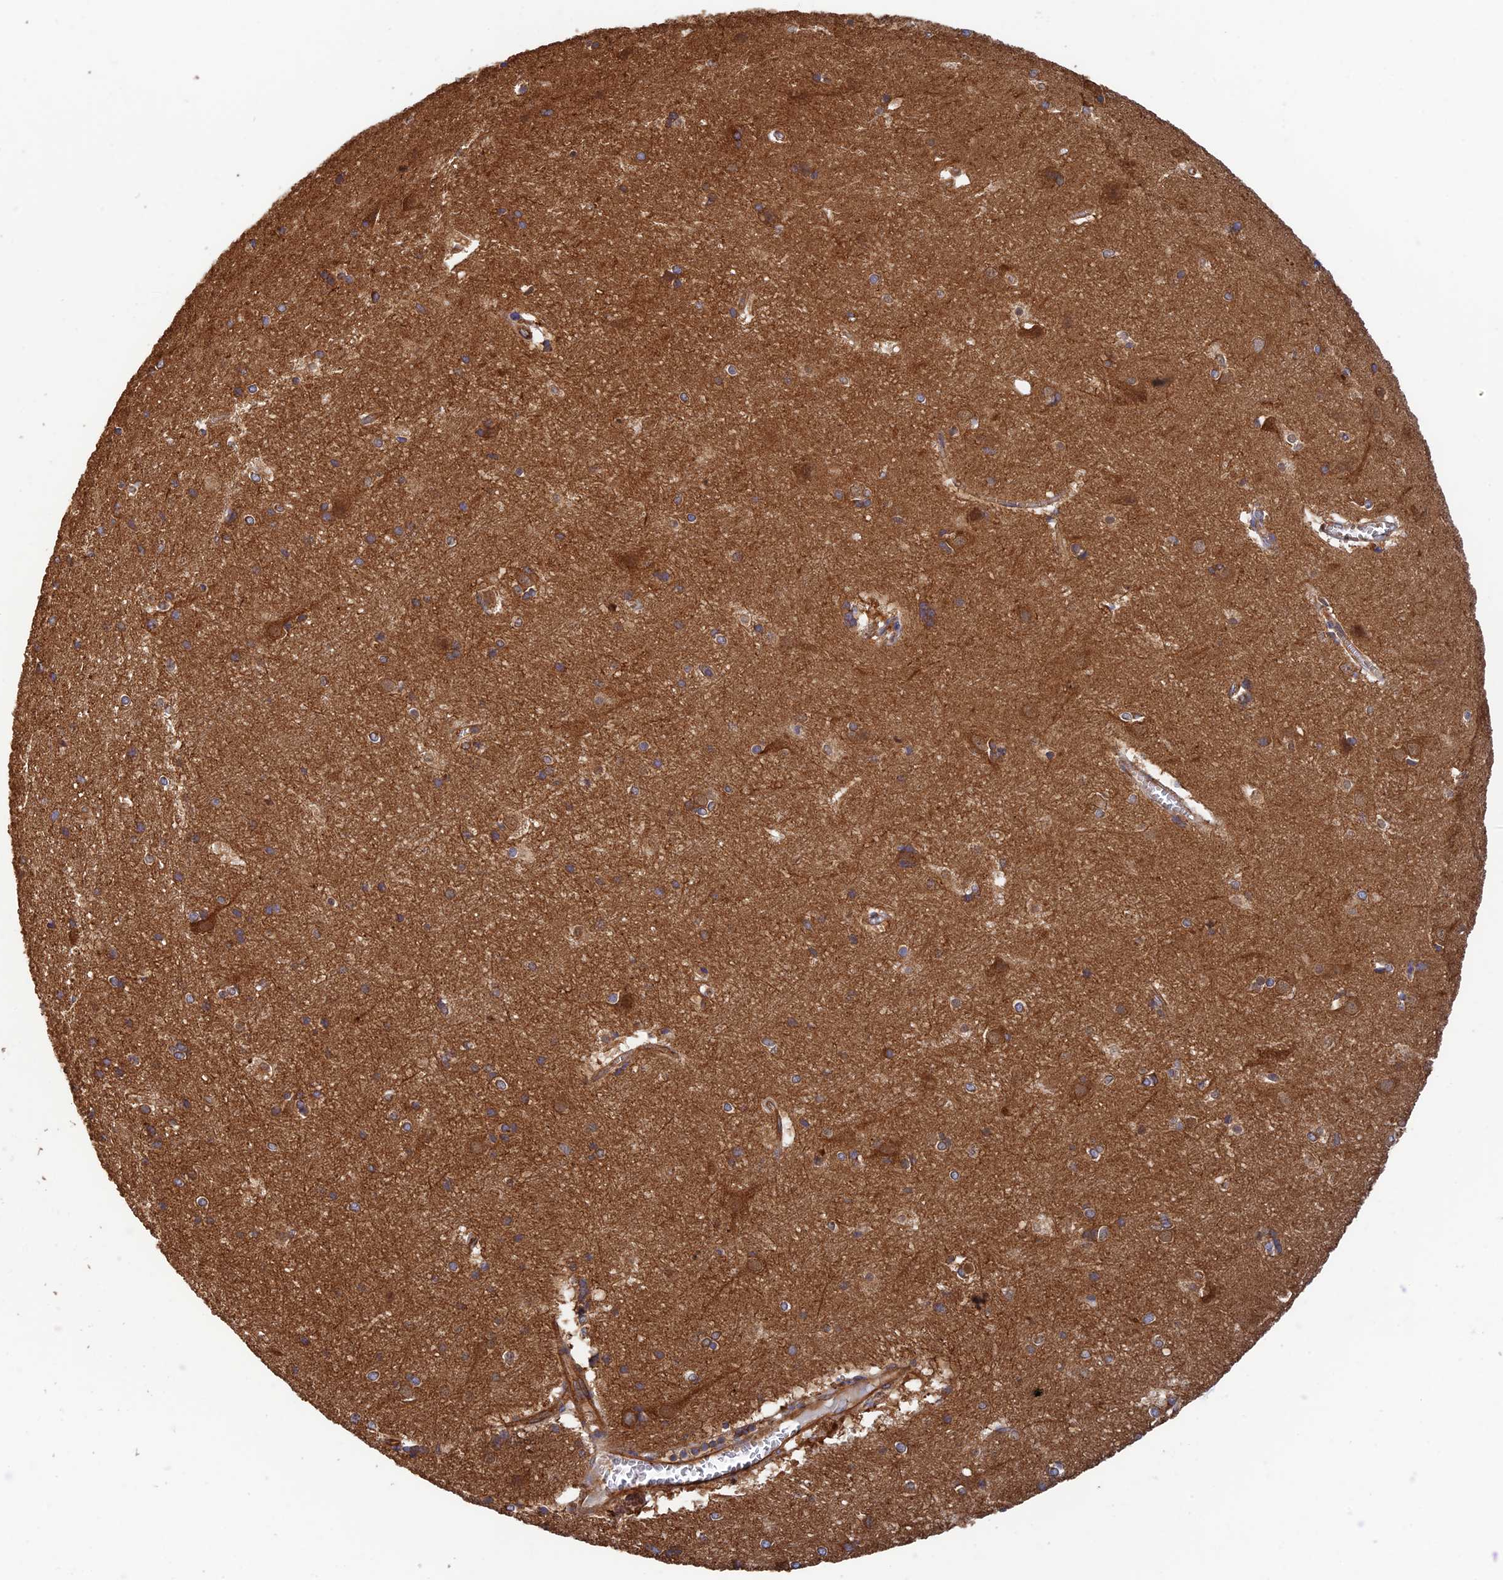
{"staining": {"intensity": "moderate", "quantity": ">75%", "location": "cytoplasmic/membranous"}, "tissue": "cerebral cortex", "cell_type": "Endothelial cells", "image_type": "normal", "snomed": [{"axis": "morphology", "description": "Normal tissue, NOS"}, {"axis": "topography", "description": "Cerebral cortex"}], "caption": "Endothelial cells display medium levels of moderate cytoplasmic/membranous positivity in about >75% of cells in benign human cerebral cortex.", "gene": "DCTN2", "patient": {"sex": "male", "age": 54}}